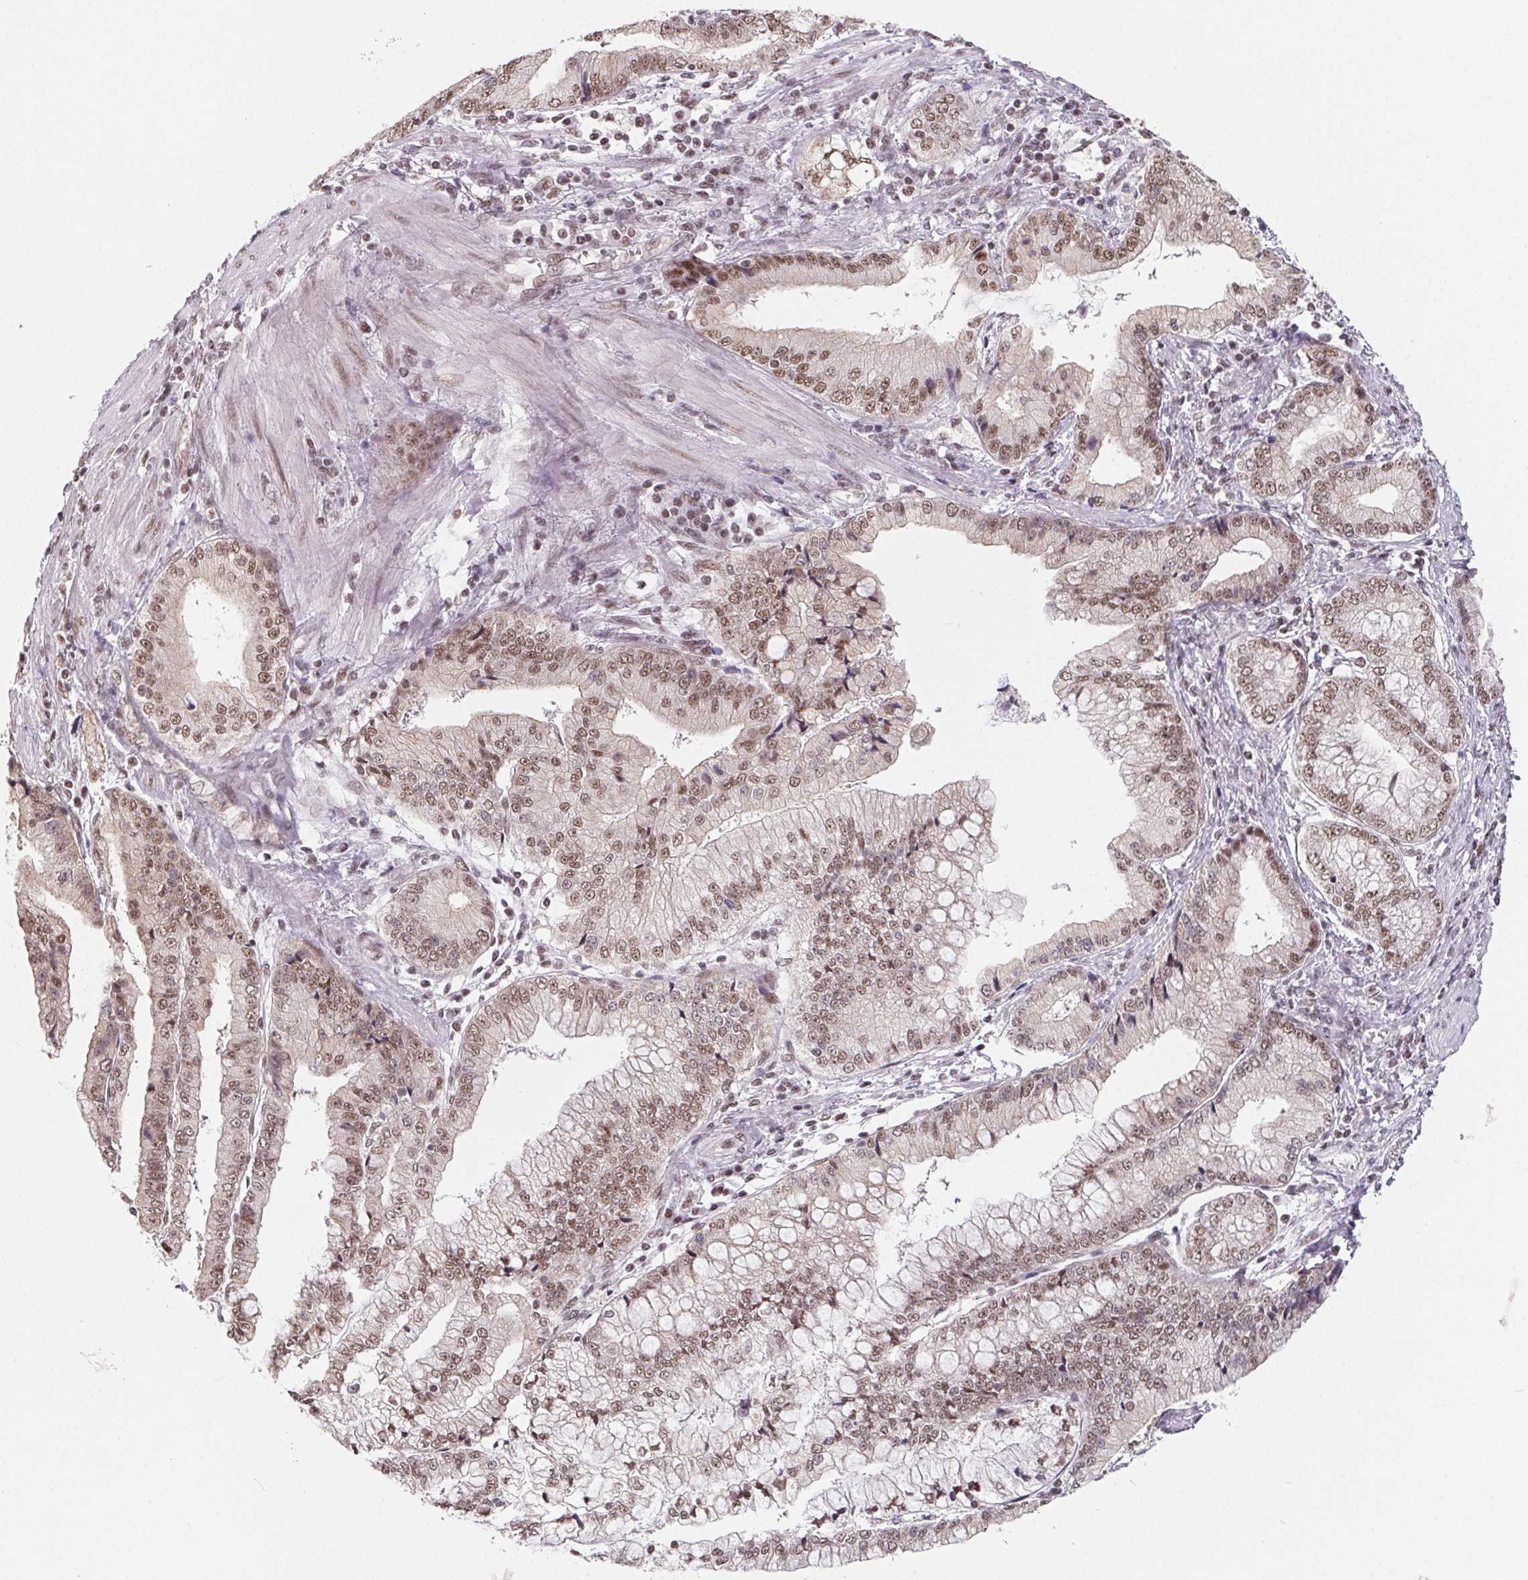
{"staining": {"intensity": "weak", "quantity": ">75%", "location": "nuclear"}, "tissue": "stomach cancer", "cell_type": "Tumor cells", "image_type": "cancer", "snomed": [{"axis": "morphology", "description": "Adenocarcinoma, NOS"}, {"axis": "topography", "description": "Stomach, upper"}], "caption": "Stomach cancer was stained to show a protein in brown. There is low levels of weak nuclear expression in about >75% of tumor cells.", "gene": "TCERG1", "patient": {"sex": "female", "age": 74}}